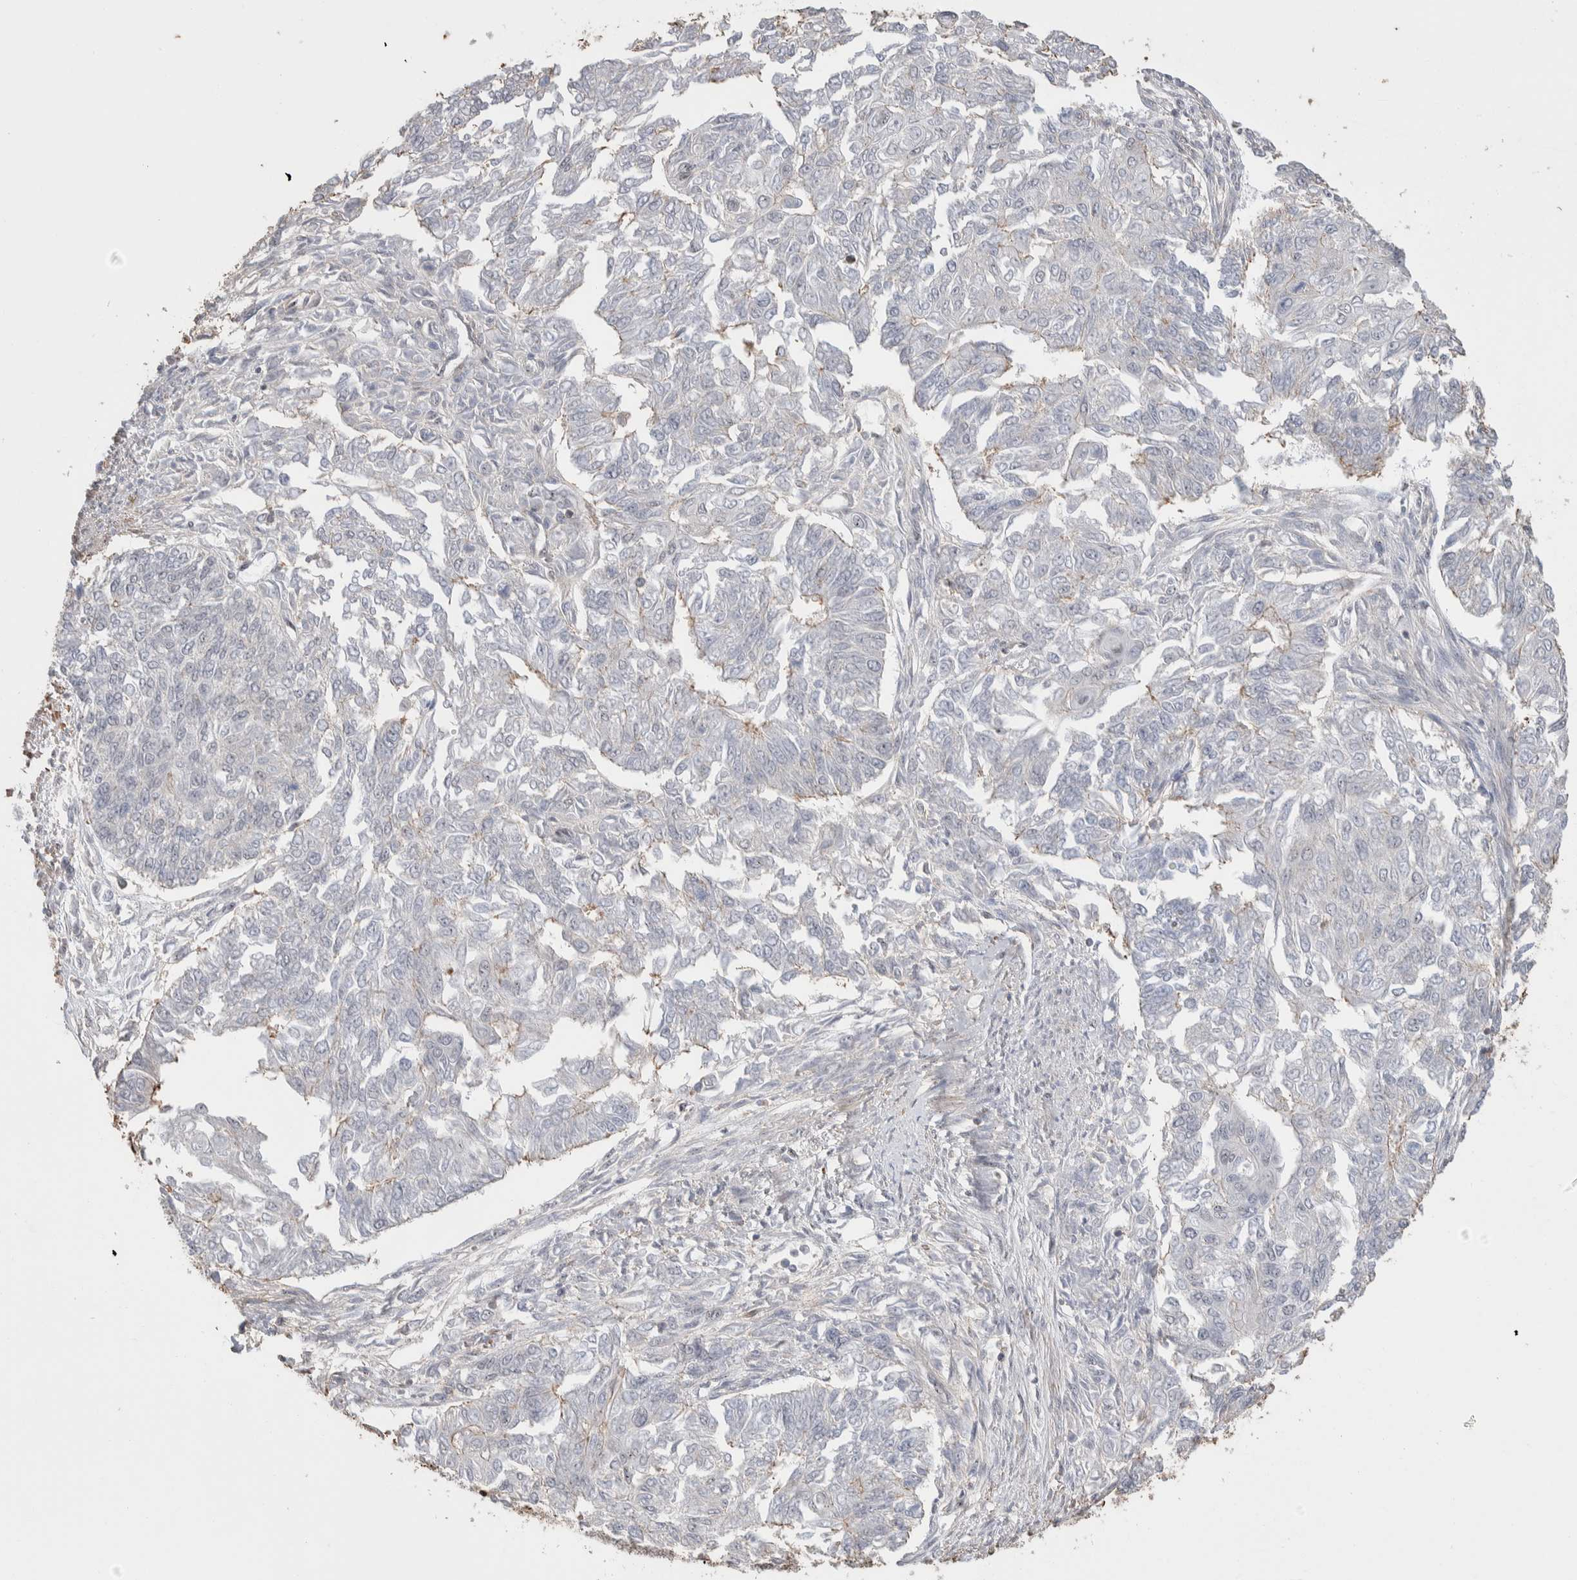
{"staining": {"intensity": "negative", "quantity": "none", "location": "none"}, "tissue": "endometrial cancer", "cell_type": "Tumor cells", "image_type": "cancer", "snomed": [{"axis": "morphology", "description": "Adenocarcinoma, NOS"}, {"axis": "topography", "description": "Endometrium"}], "caption": "Endometrial adenocarcinoma was stained to show a protein in brown. There is no significant expression in tumor cells. Nuclei are stained in blue.", "gene": "ZNF704", "patient": {"sex": "female", "age": 32}}